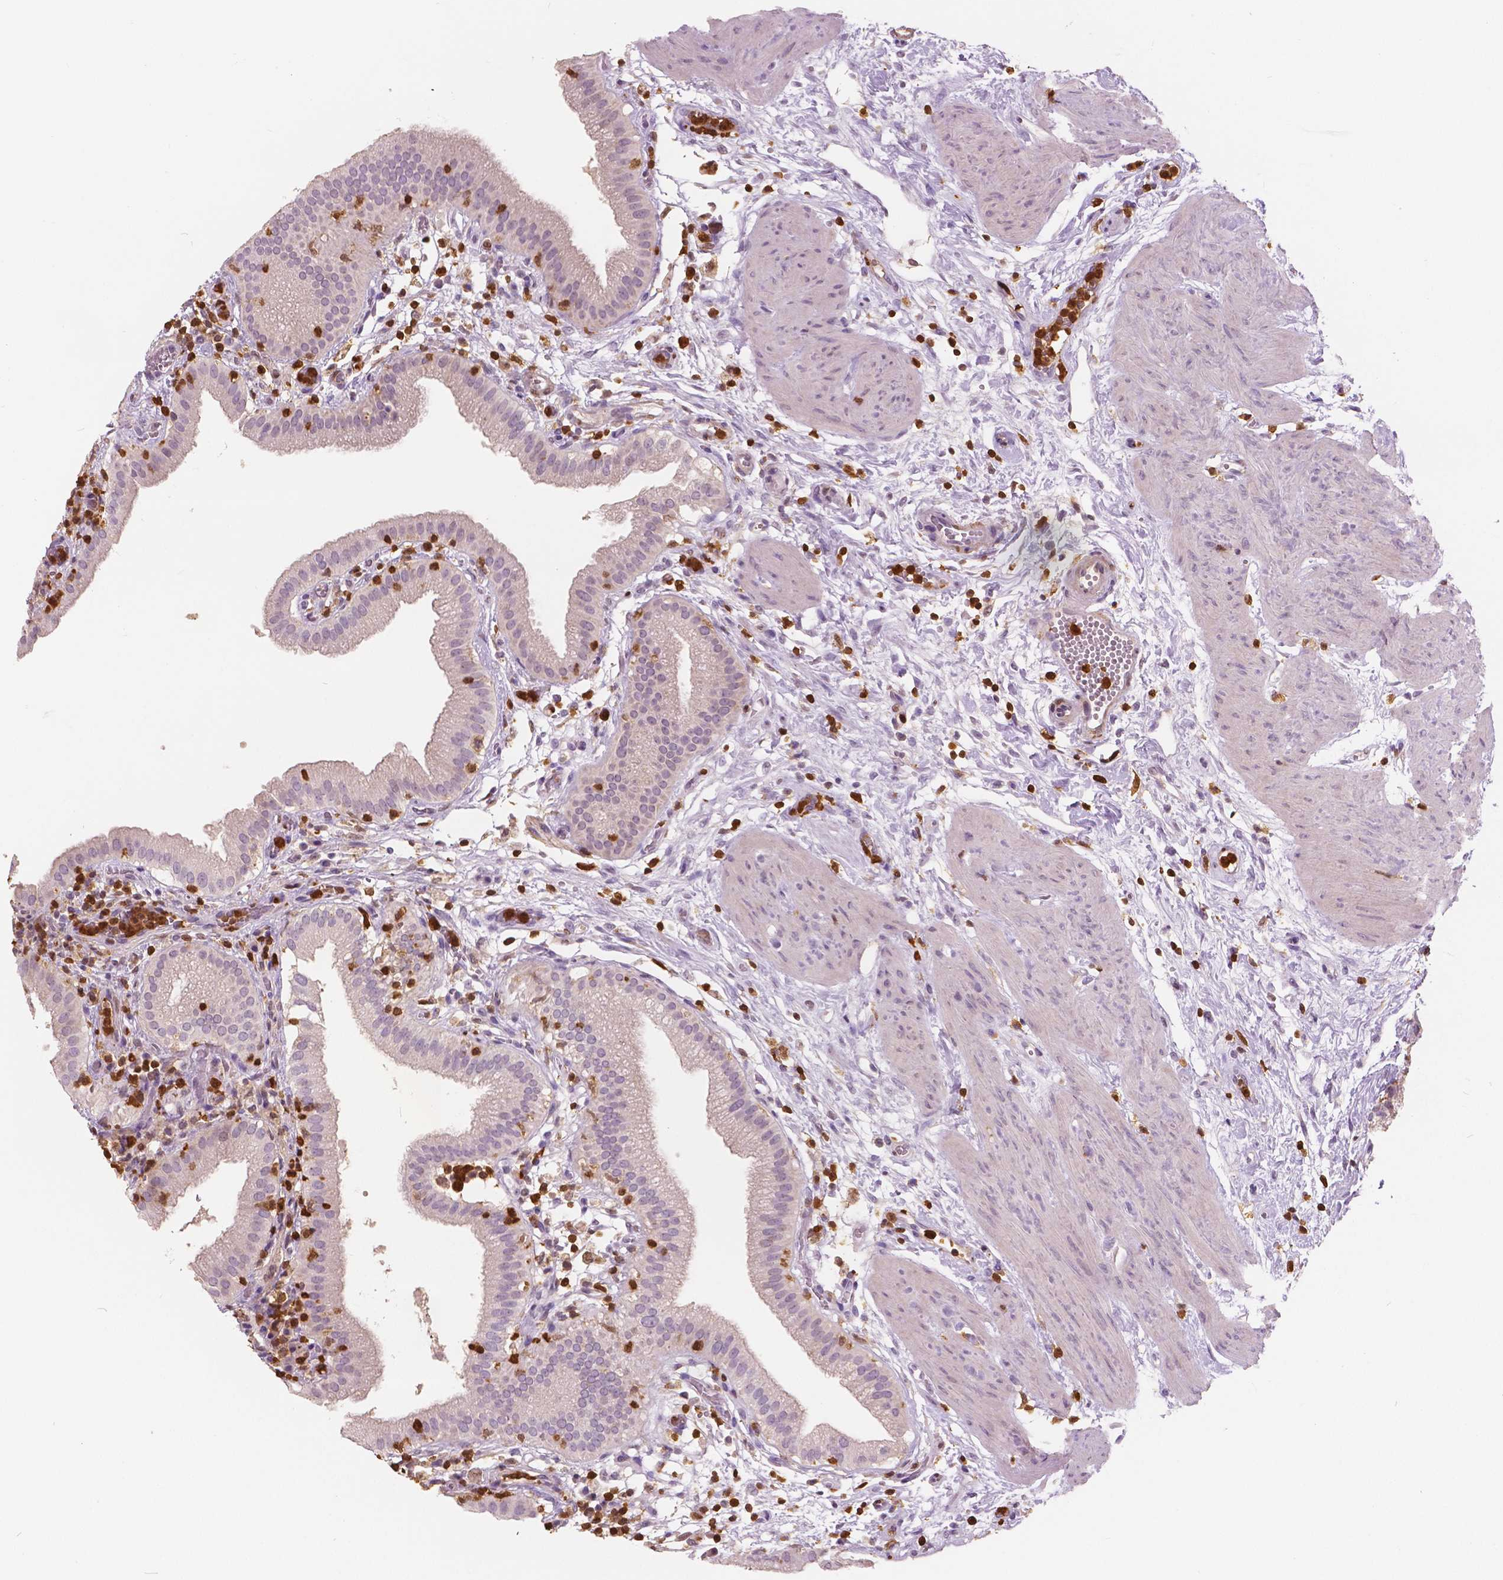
{"staining": {"intensity": "weak", "quantity": "<25%", "location": "cytoplasmic/membranous"}, "tissue": "gallbladder", "cell_type": "Glandular cells", "image_type": "normal", "snomed": [{"axis": "morphology", "description": "Normal tissue, NOS"}, {"axis": "topography", "description": "Gallbladder"}], "caption": "The photomicrograph exhibits no significant staining in glandular cells of gallbladder.", "gene": "S100A4", "patient": {"sex": "female", "age": 65}}